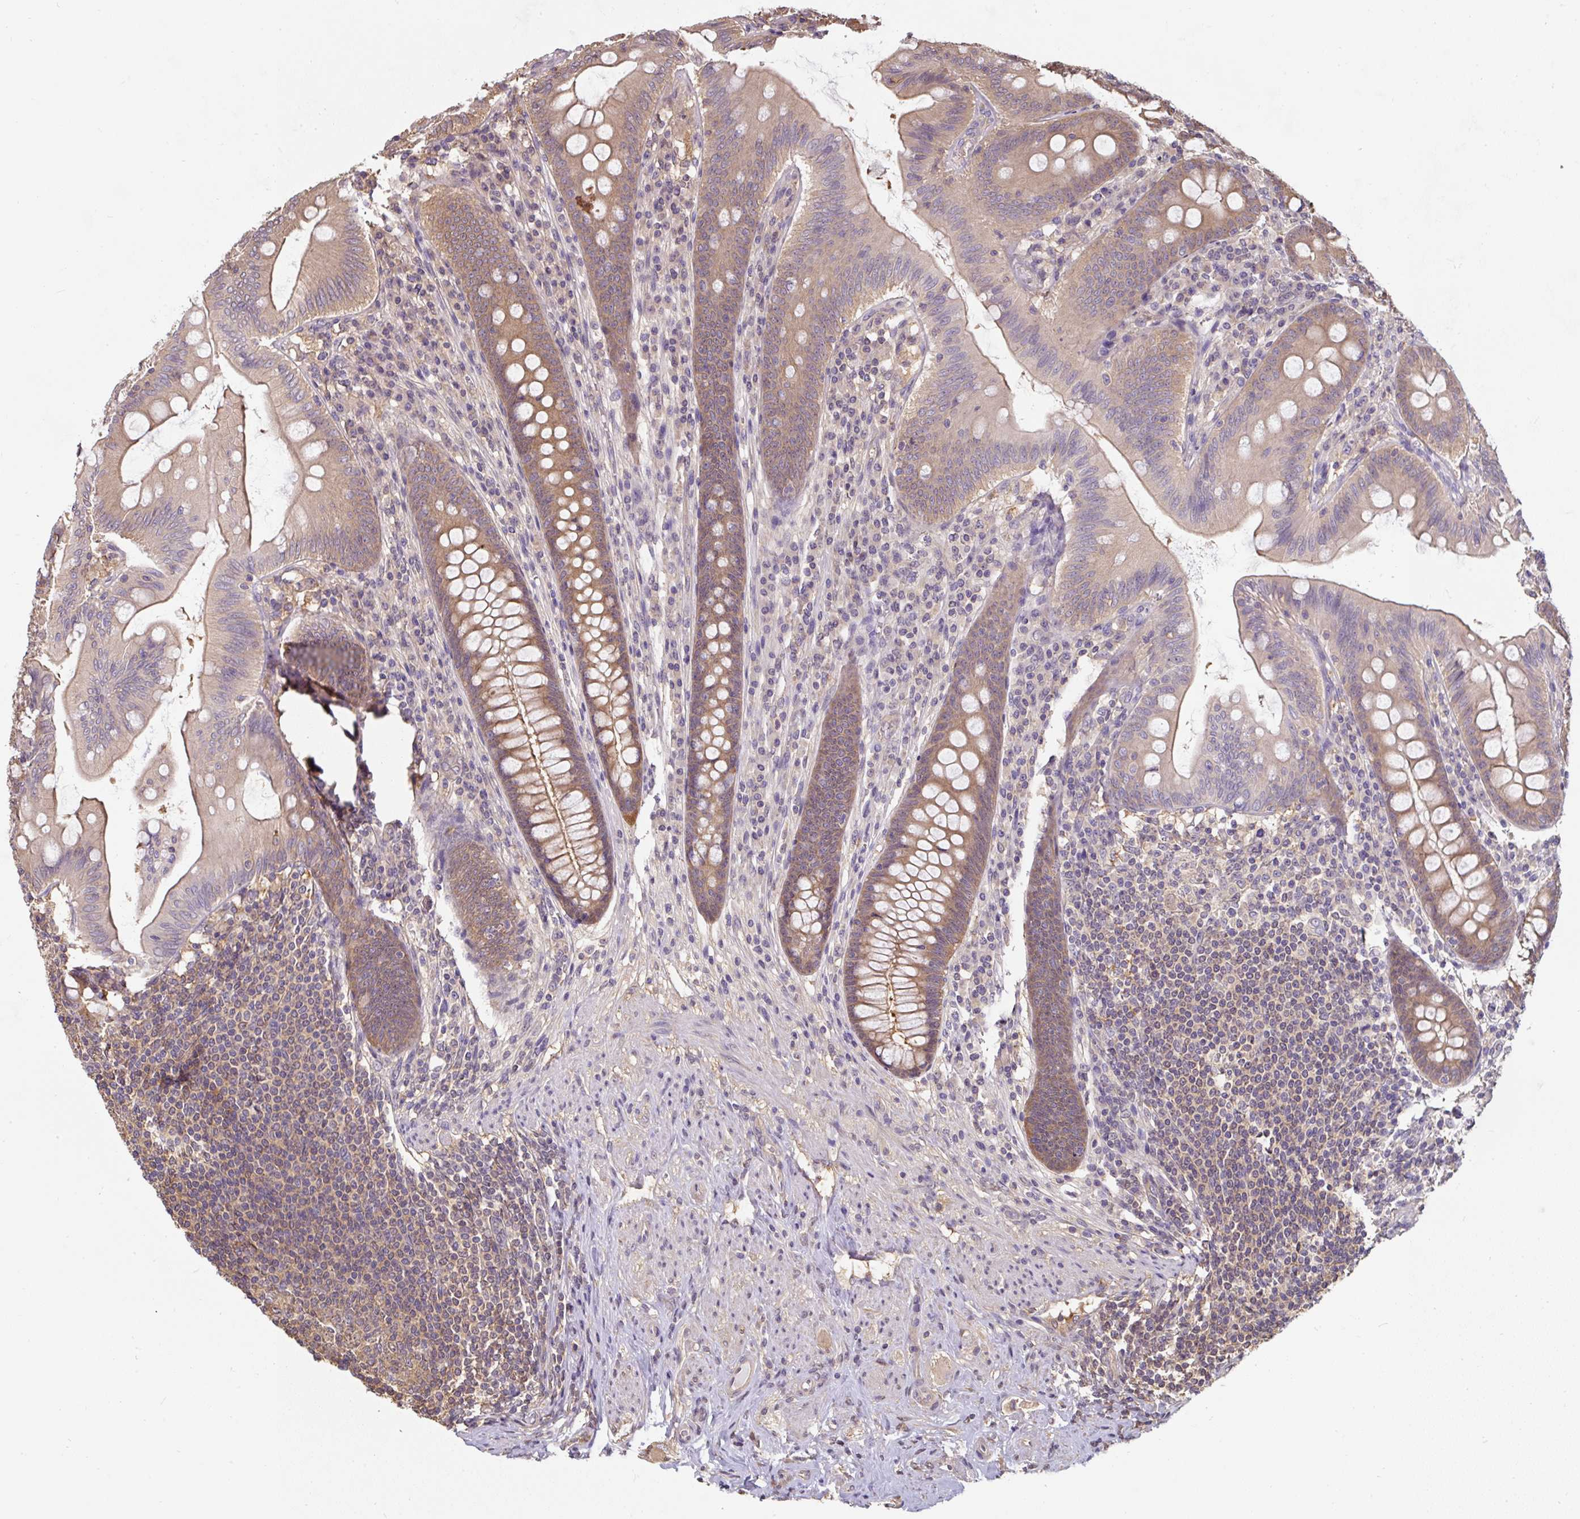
{"staining": {"intensity": "moderate", "quantity": ">75%", "location": "cytoplasmic/membranous"}, "tissue": "appendix", "cell_type": "Glandular cells", "image_type": "normal", "snomed": [{"axis": "morphology", "description": "Normal tissue, NOS"}, {"axis": "topography", "description": "Appendix"}], "caption": "Immunohistochemical staining of unremarkable human appendix shows medium levels of moderate cytoplasmic/membranous expression in approximately >75% of glandular cells. (brown staining indicates protein expression, while blue staining denotes nuclei).", "gene": "ST13", "patient": {"sex": "male", "age": 71}}